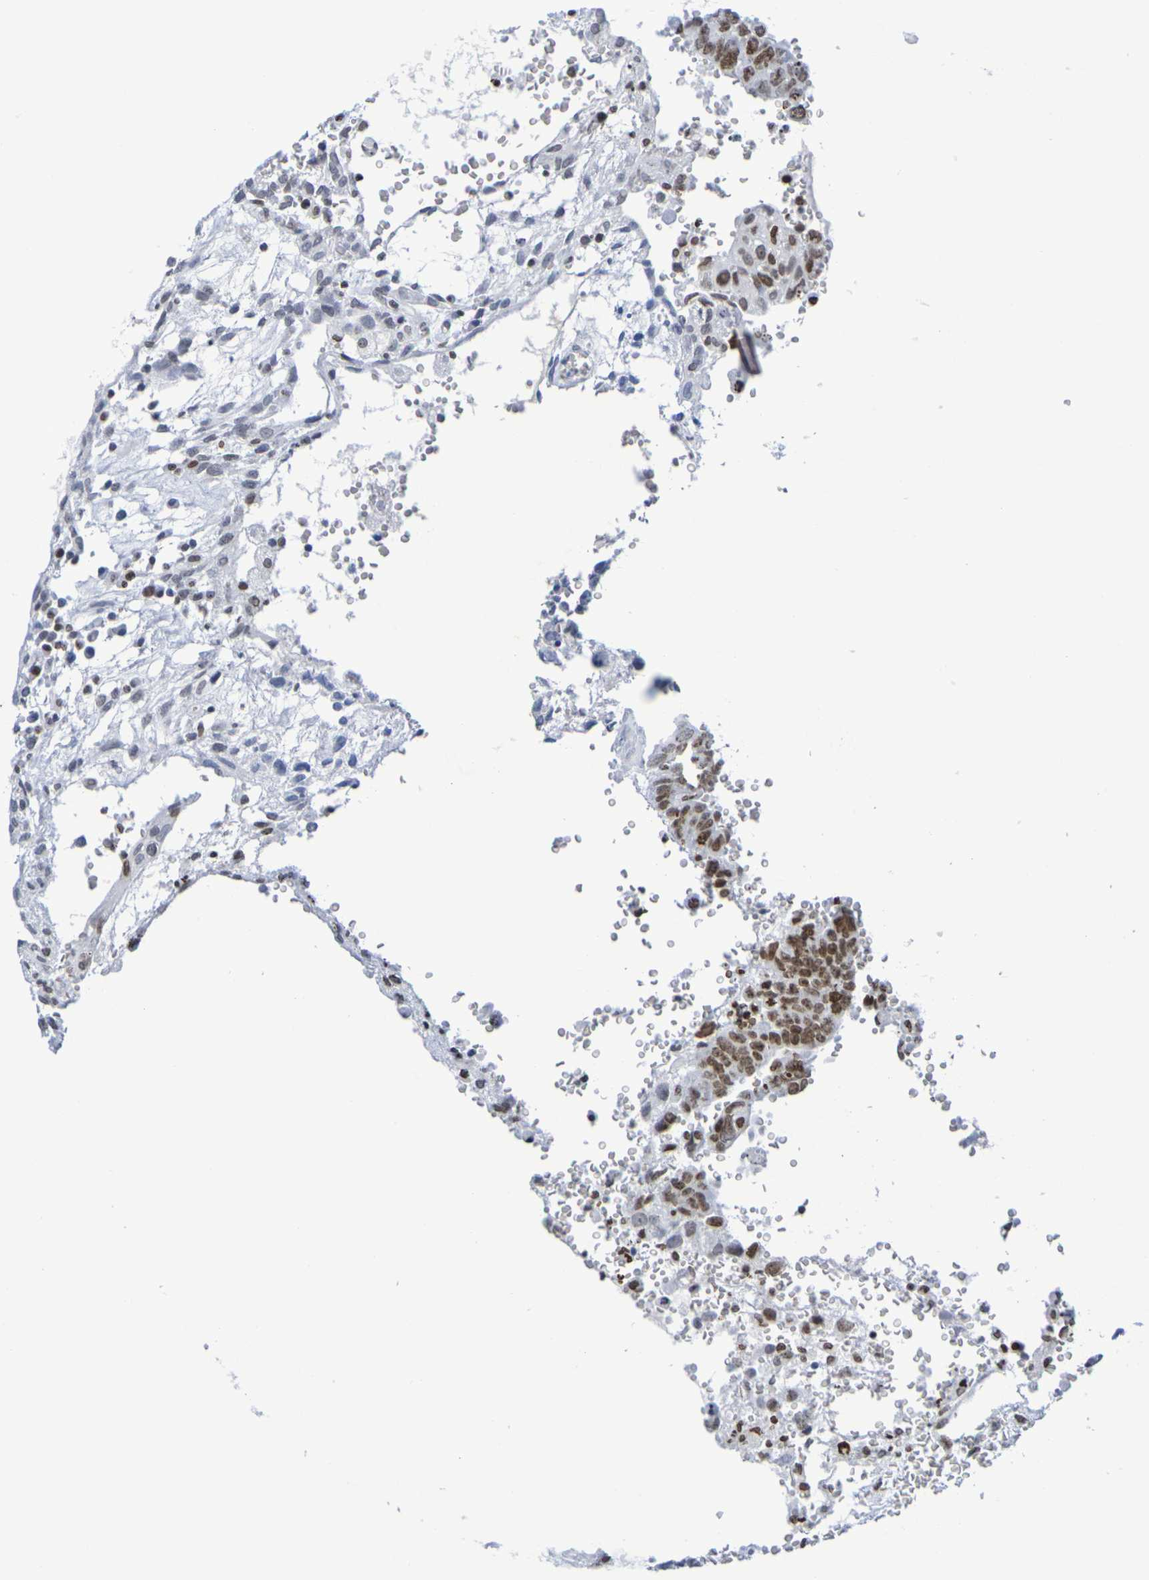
{"staining": {"intensity": "moderate", "quantity": ">75%", "location": "nuclear"}, "tissue": "testis cancer", "cell_type": "Tumor cells", "image_type": "cancer", "snomed": [{"axis": "morphology", "description": "Seminoma, NOS"}, {"axis": "morphology", "description": "Carcinoma, Embryonal, NOS"}, {"axis": "topography", "description": "Testis"}], "caption": "A brown stain shows moderate nuclear positivity of a protein in human embryonal carcinoma (testis) tumor cells.", "gene": "H1-5", "patient": {"sex": "male", "age": 52}}